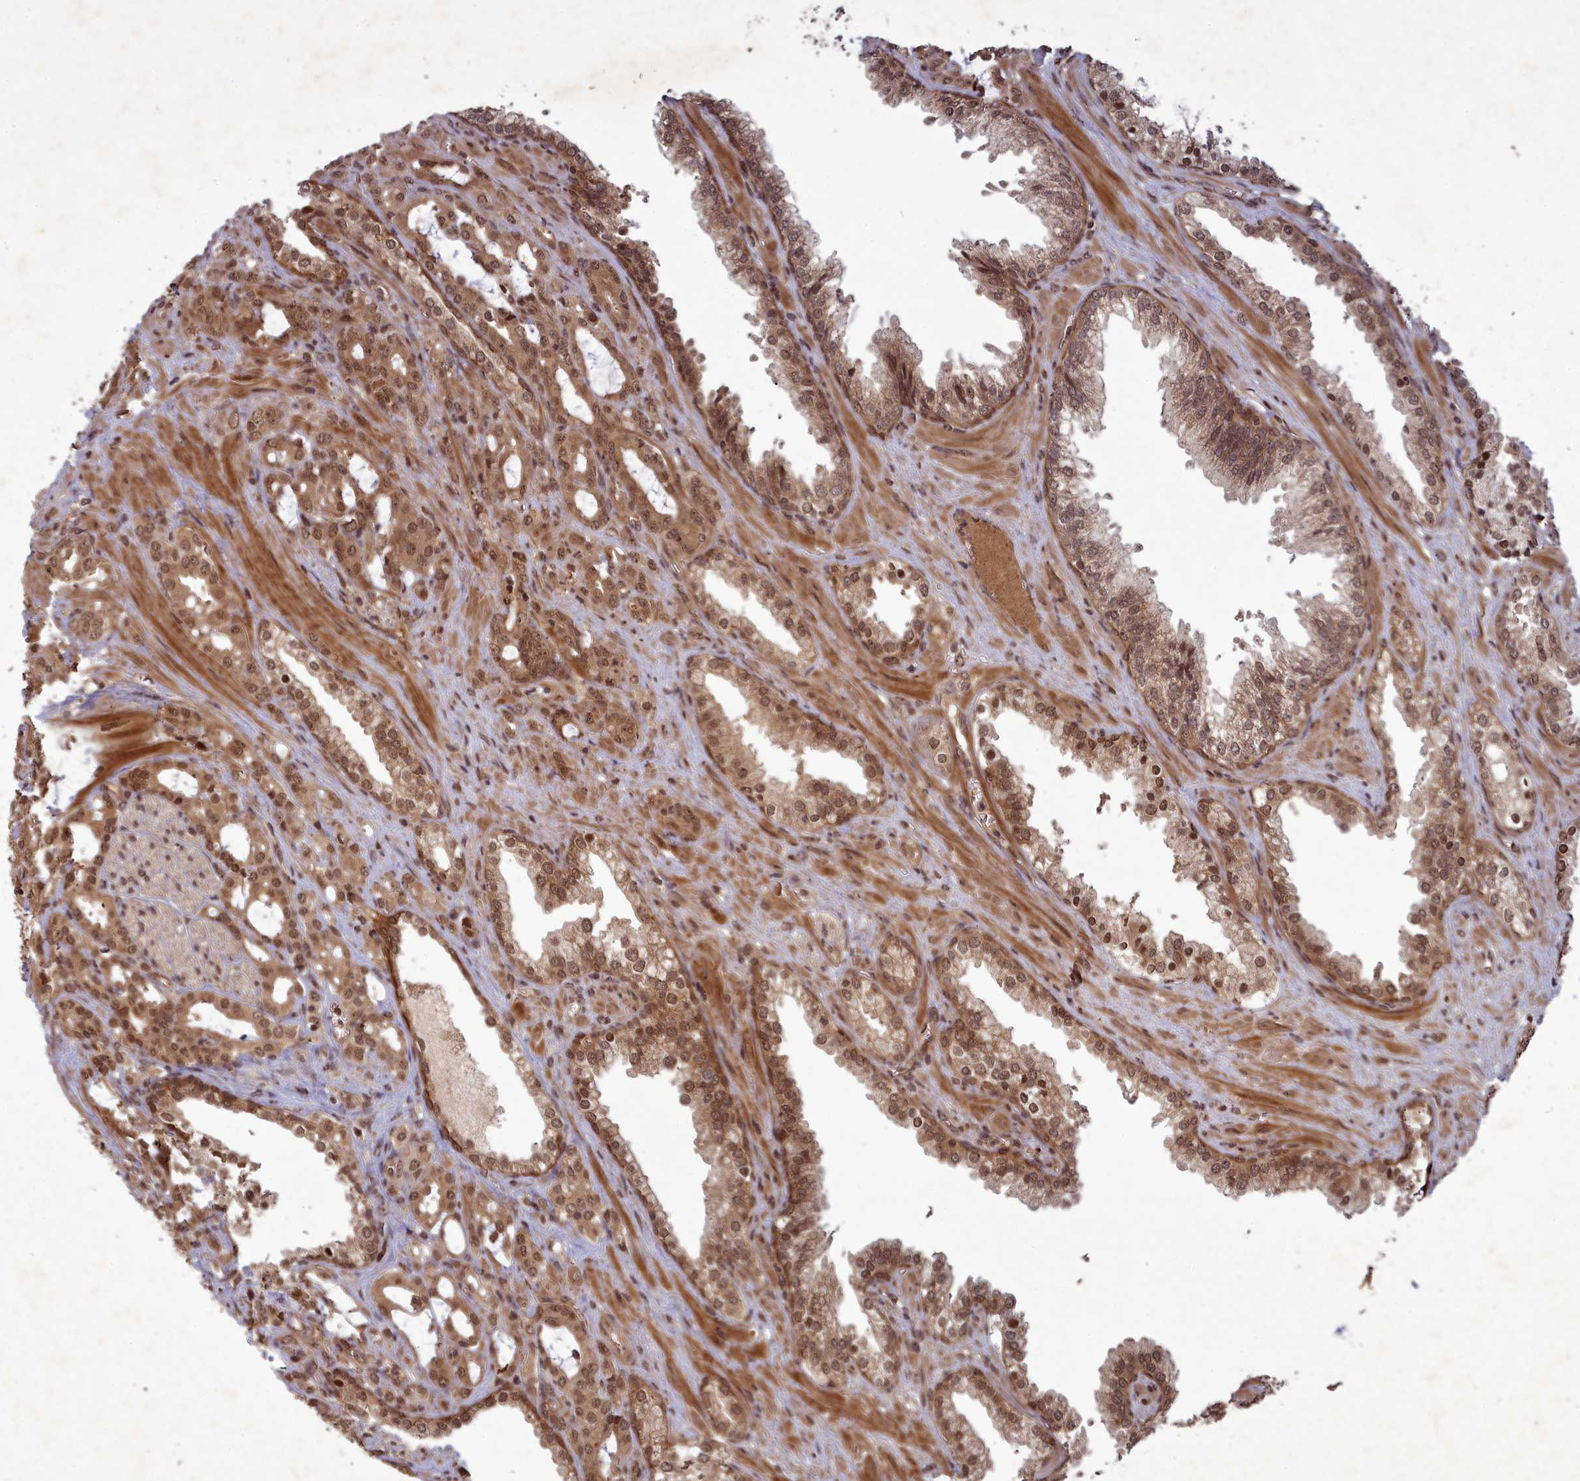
{"staining": {"intensity": "moderate", "quantity": ">75%", "location": "cytoplasmic/membranous,nuclear"}, "tissue": "prostate cancer", "cell_type": "Tumor cells", "image_type": "cancer", "snomed": [{"axis": "morphology", "description": "Adenocarcinoma, High grade"}, {"axis": "topography", "description": "Prostate"}], "caption": "Prostate high-grade adenocarcinoma tissue shows moderate cytoplasmic/membranous and nuclear staining in approximately >75% of tumor cells, visualized by immunohistochemistry. (DAB IHC with brightfield microscopy, high magnification).", "gene": "SRMS", "patient": {"sex": "male", "age": 72}}